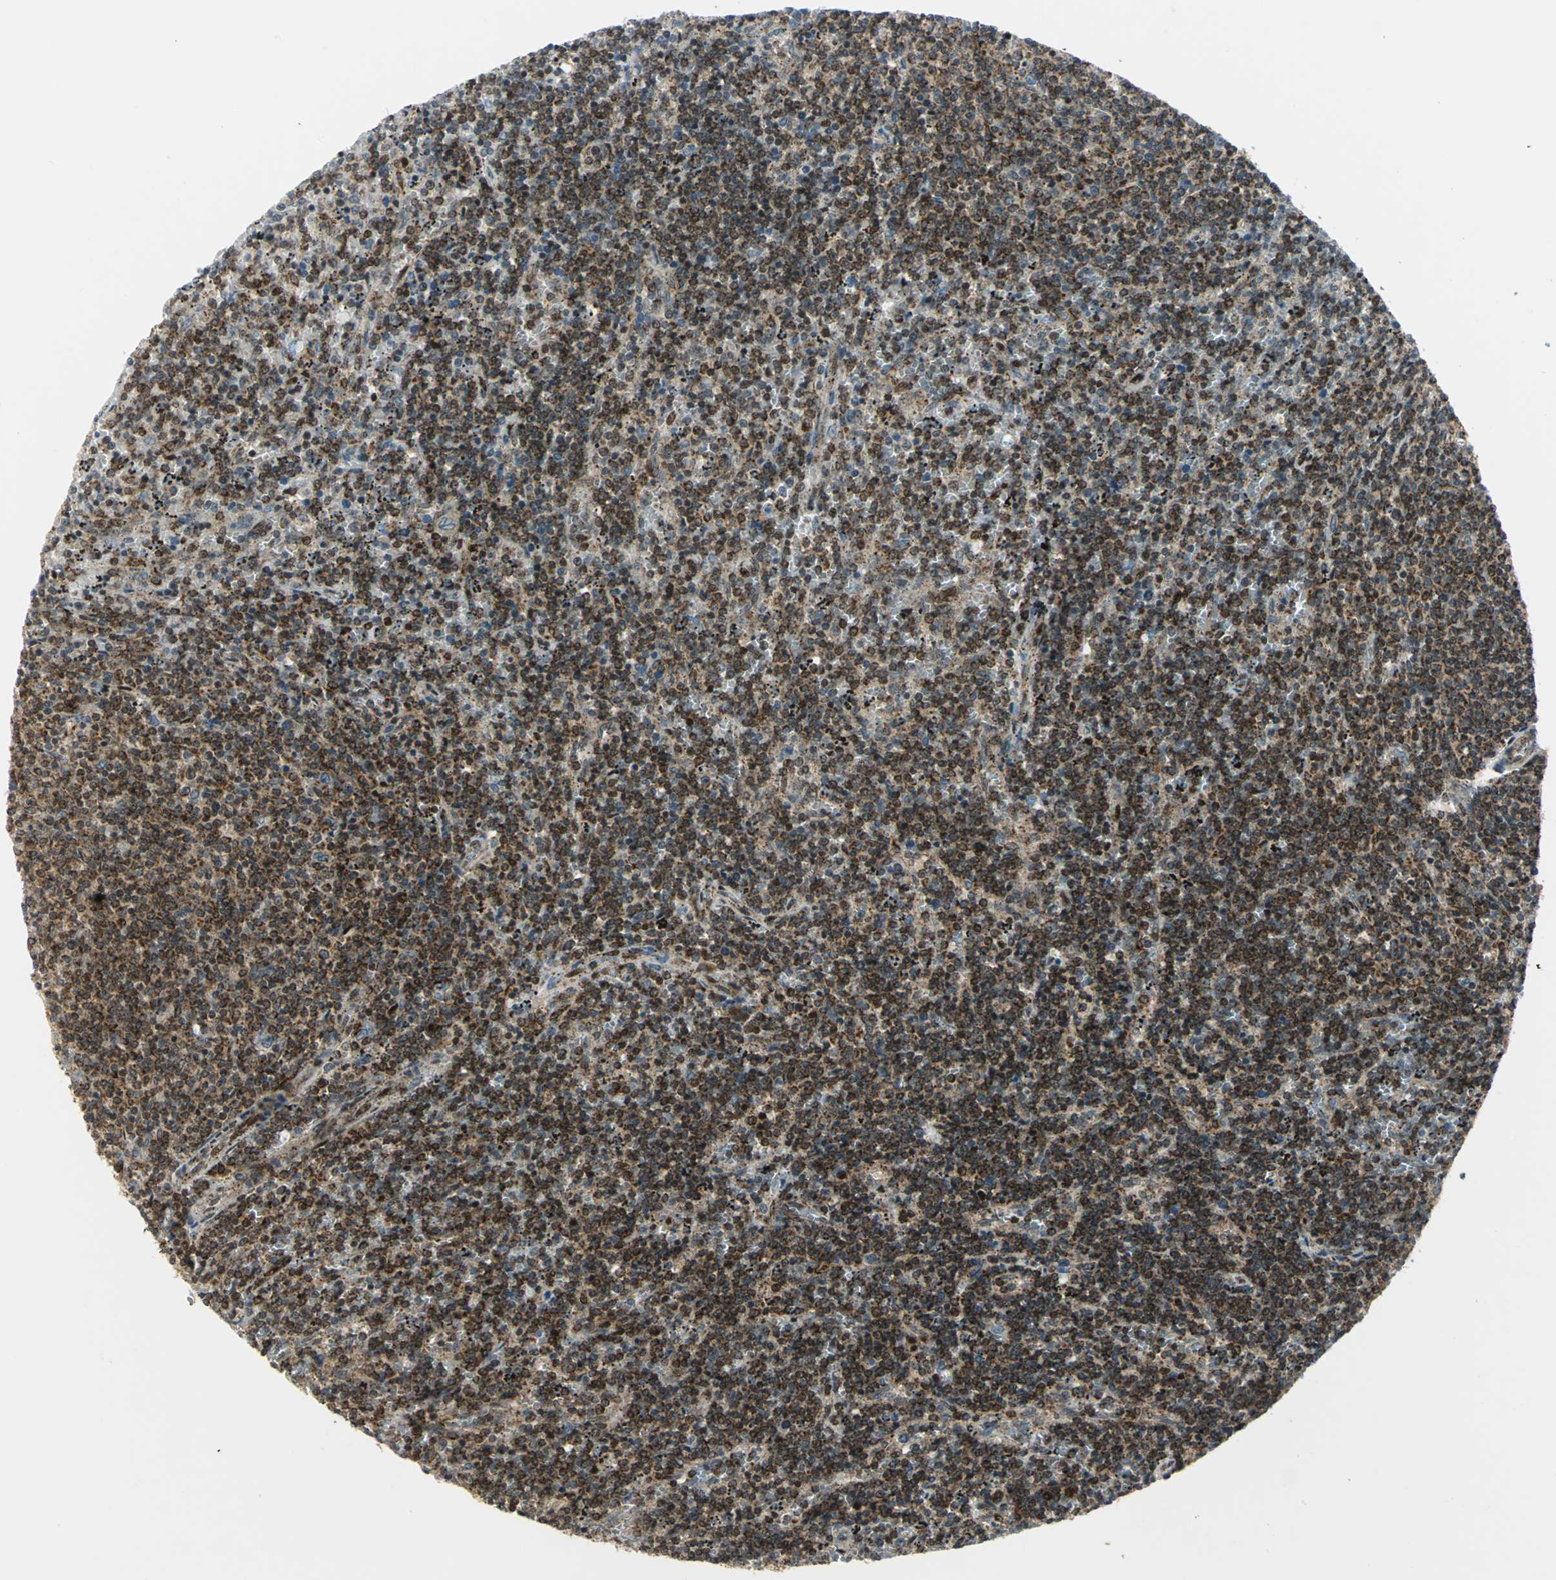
{"staining": {"intensity": "strong", "quantity": ">75%", "location": "cytoplasmic/membranous,nuclear"}, "tissue": "lymphoma", "cell_type": "Tumor cells", "image_type": "cancer", "snomed": [{"axis": "morphology", "description": "Malignant lymphoma, non-Hodgkin's type, Low grade"}, {"axis": "topography", "description": "Spleen"}], "caption": "IHC staining of low-grade malignant lymphoma, non-Hodgkin's type, which displays high levels of strong cytoplasmic/membranous and nuclear positivity in approximately >75% of tumor cells indicating strong cytoplasmic/membranous and nuclear protein staining. The staining was performed using DAB (3,3'-diaminobenzidine) (brown) for protein detection and nuclei were counterstained in hematoxylin (blue).", "gene": "ATP6V1A", "patient": {"sex": "female", "age": 50}}